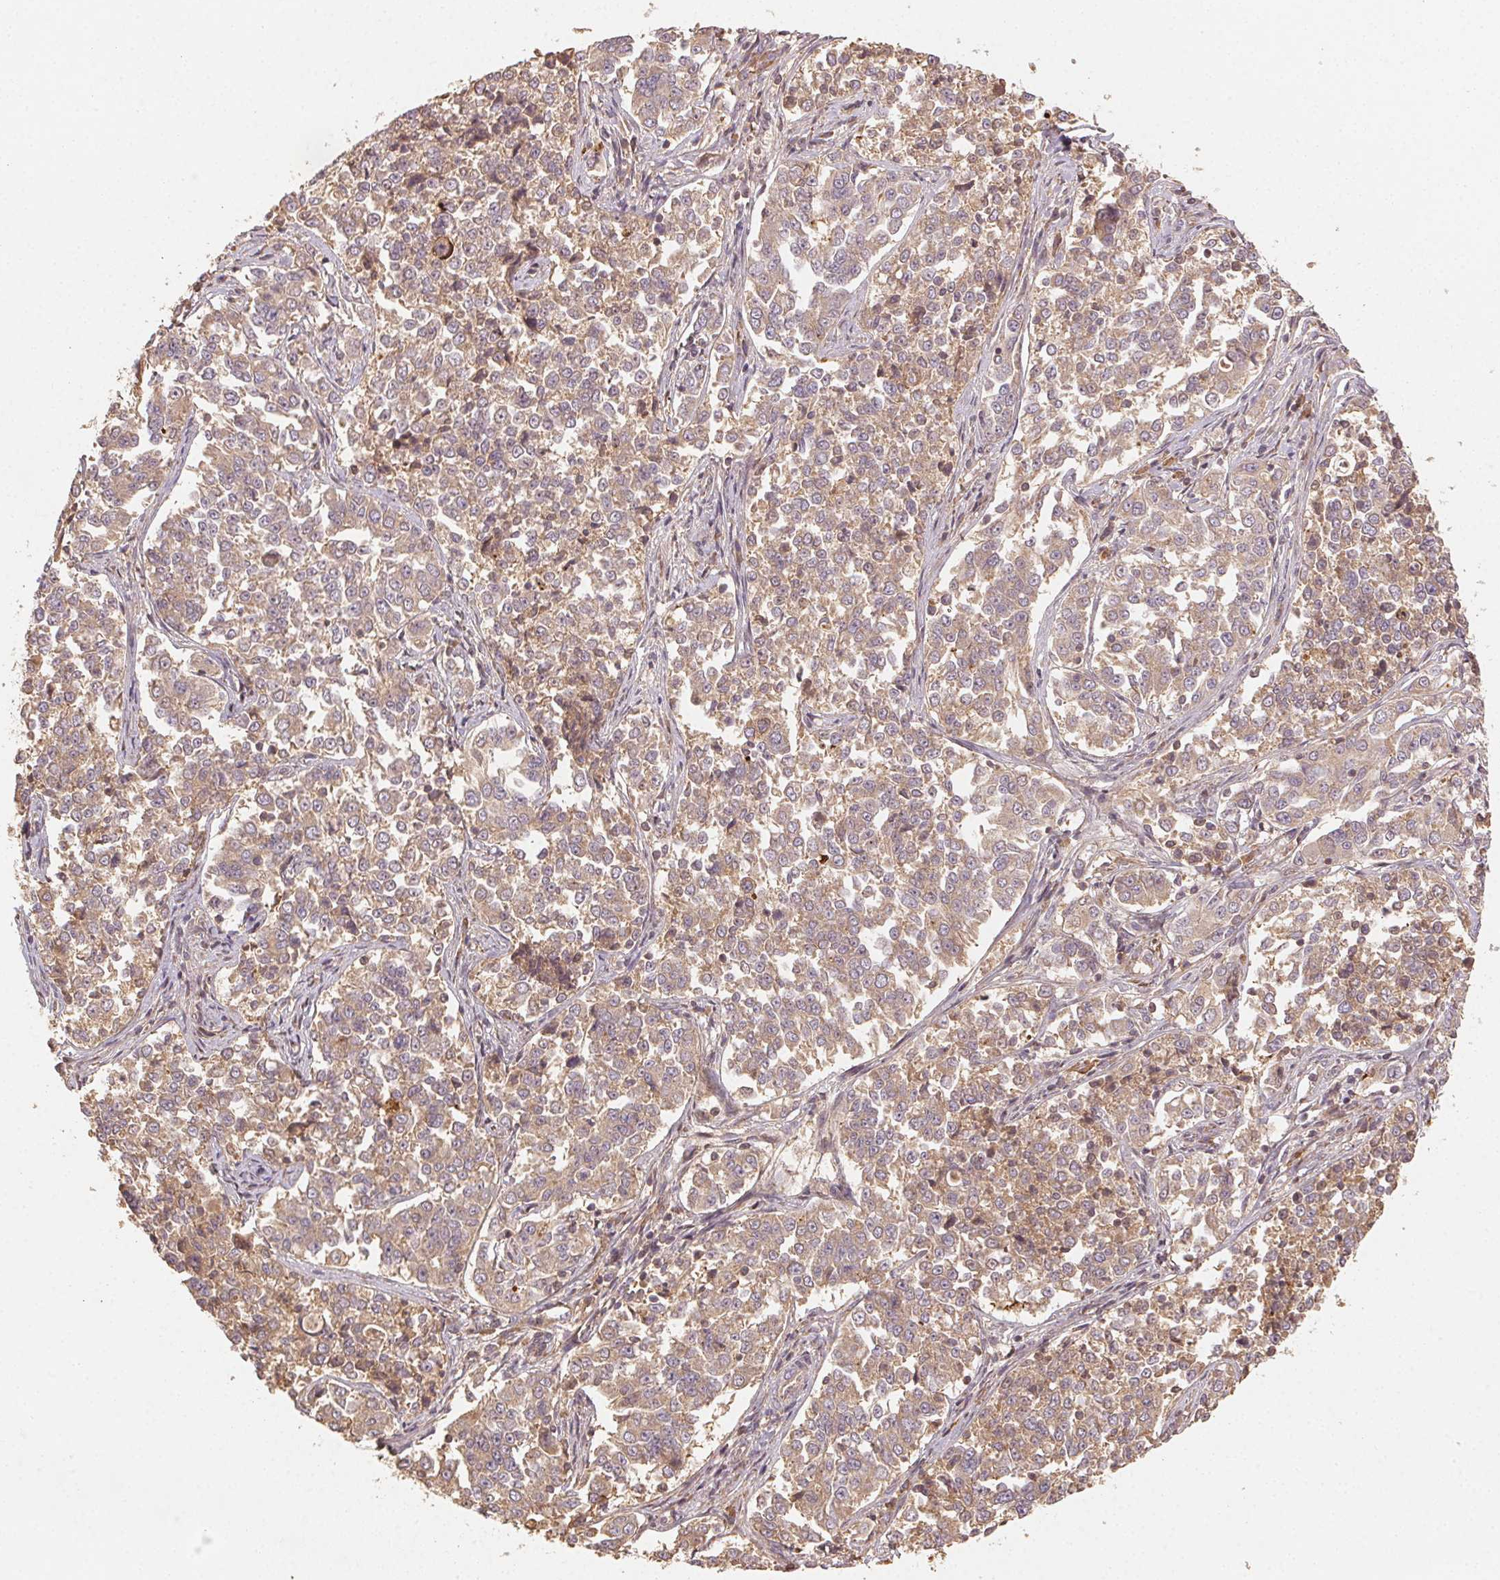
{"staining": {"intensity": "weak", "quantity": ">75%", "location": "cytoplasmic/membranous"}, "tissue": "endometrial cancer", "cell_type": "Tumor cells", "image_type": "cancer", "snomed": [{"axis": "morphology", "description": "Adenocarcinoma, NOS"}, {"axis": "topography", "description": "Endometrium"}], "caption": "Endometrial cancer (adenocarcinoma) was stained to show a protein in brown. There is low levels of weak cytoplasmic/membranous positivity in about >75% of tumor cells.", "gene": "RALA", "patient": {"sex": "female", "age": 43}}